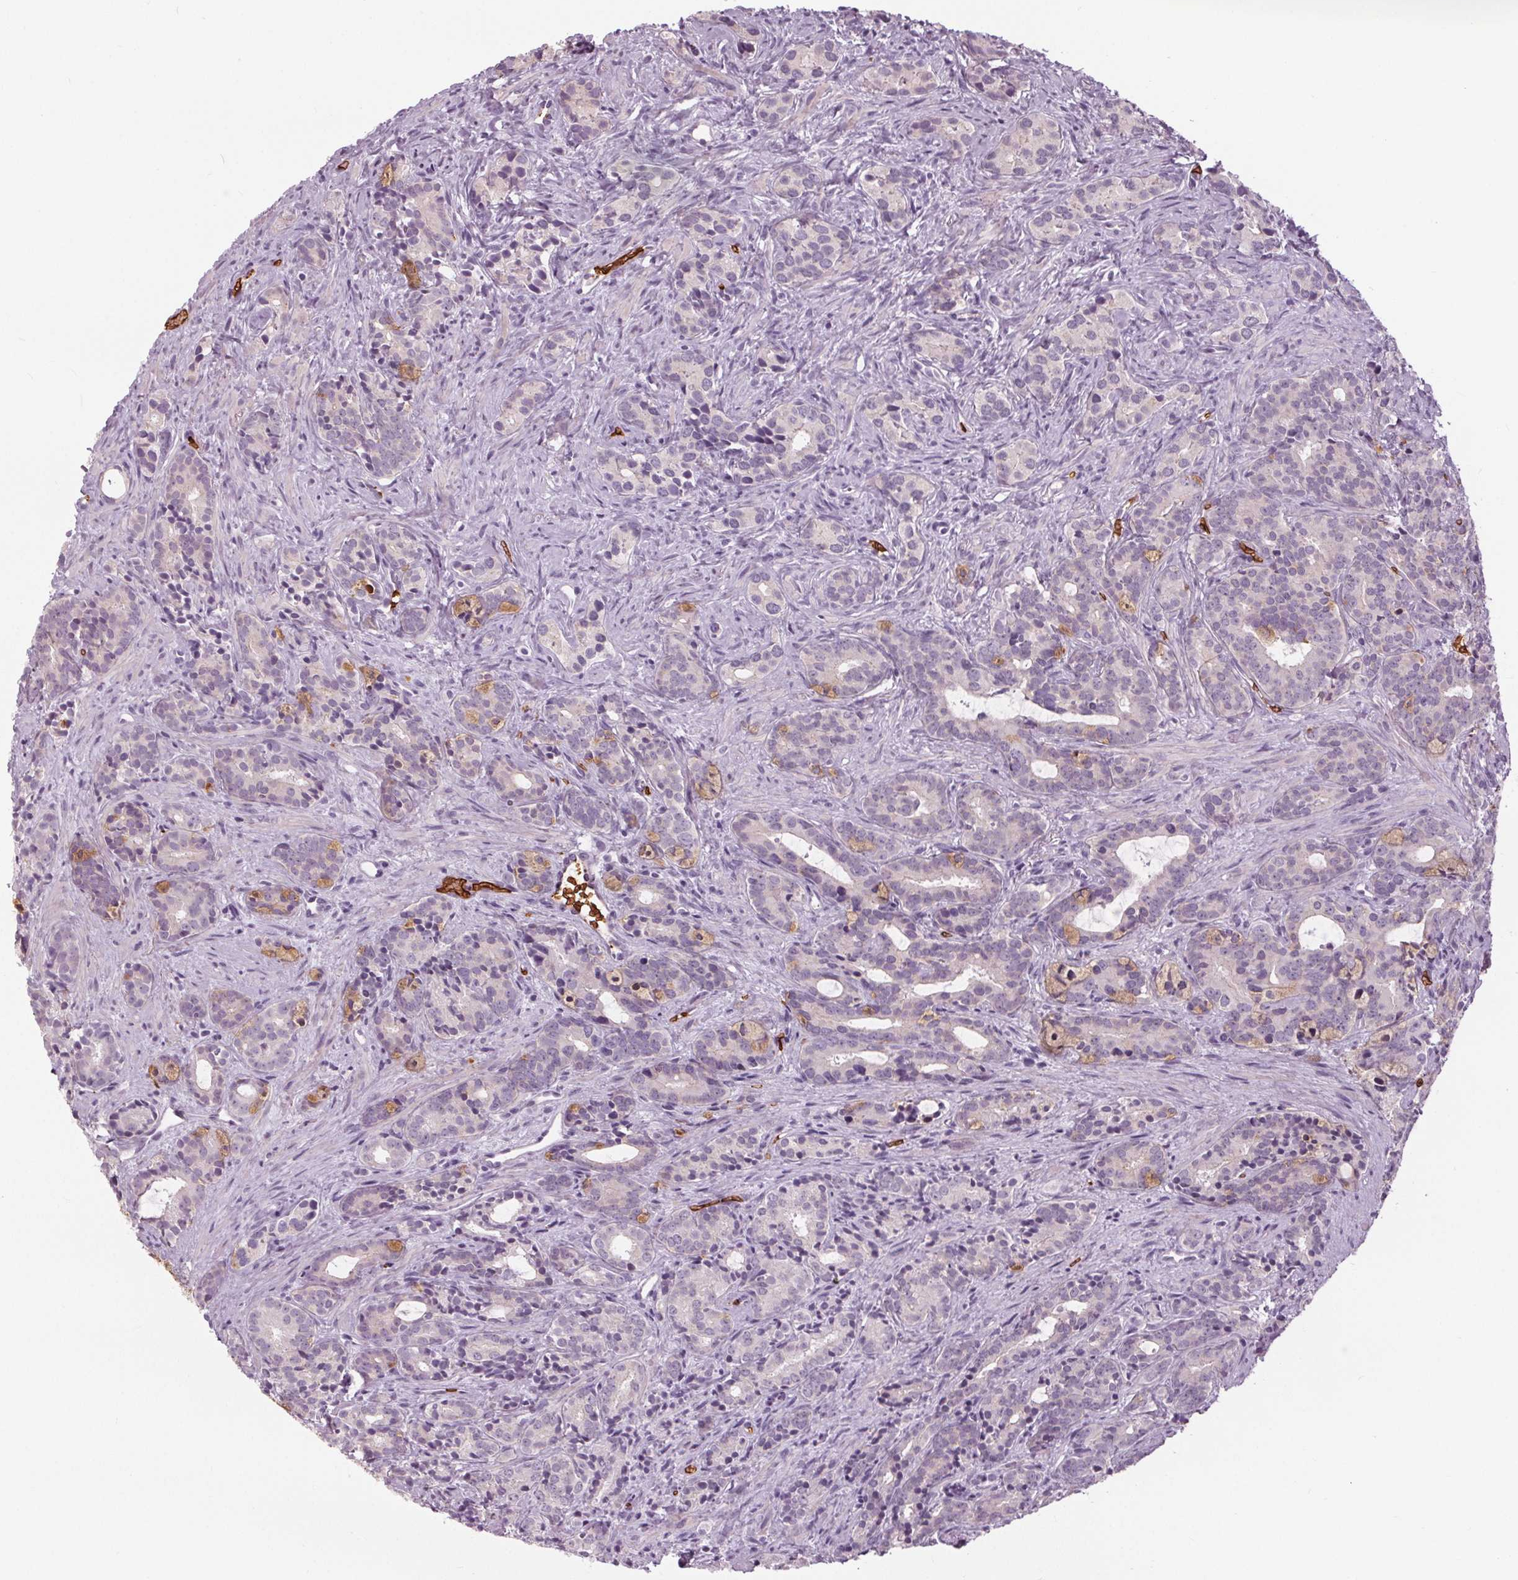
{"staining": {"intensity": "negative", "quantity": "none", "location": "none"}, "tissue": "prostate cancer", "cell_type": "Tumor cells", "image_type": "cancer", "snomed": [{"axis": "morphology", "description": "Adenocarcinoma, High grade"}, {"axis": "topography", "description": "Prostate"}], "caption": "This is an immunohistochemistry photomicrograph of prostate cancer (high-grade adenocarcinoma). There is no expression in tumor cells.", "gene": "SLC4A1", "patient": {"sex": "male", "age": 84}}